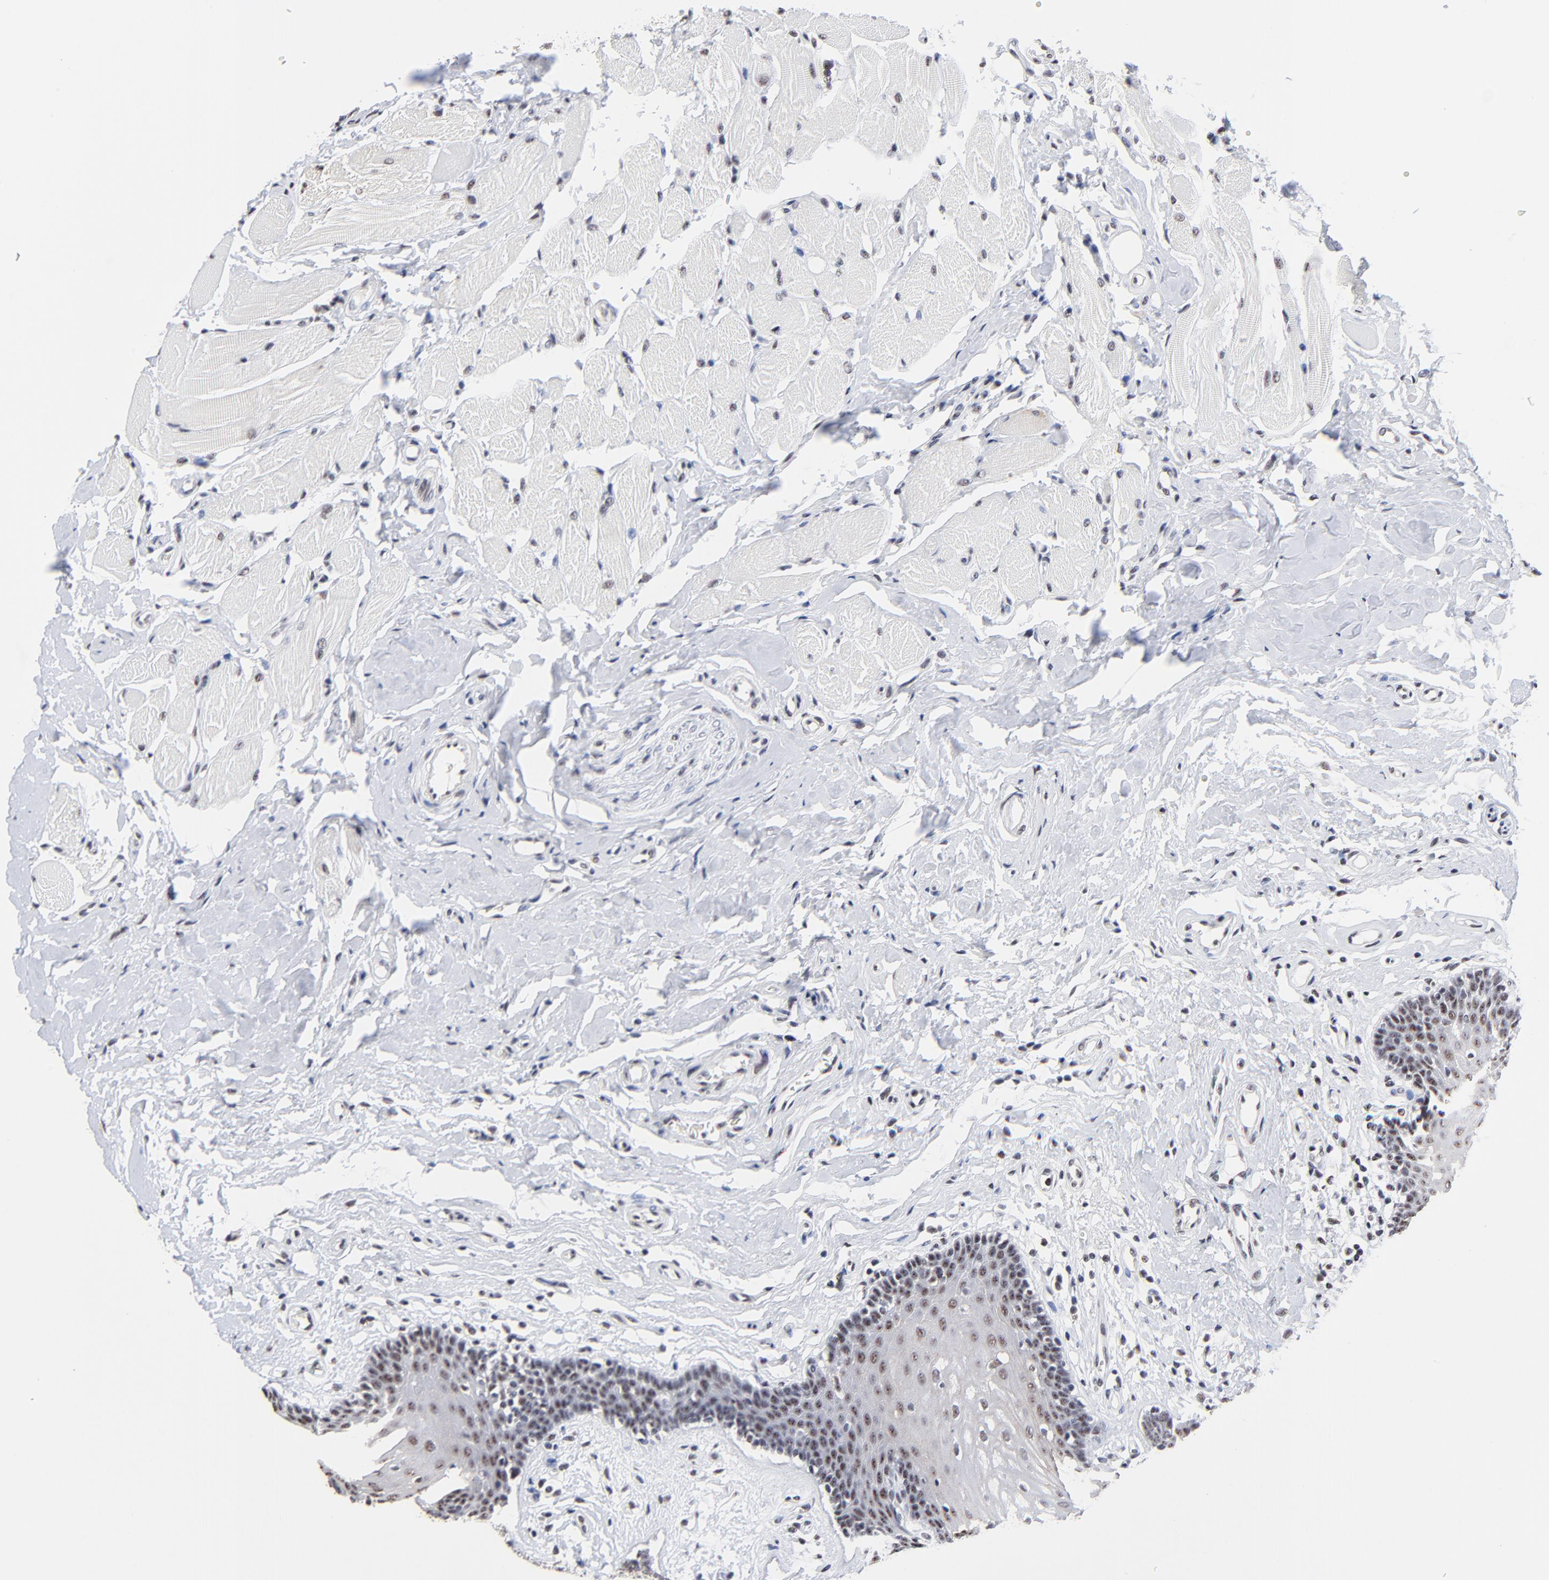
{"staining": {"intensity": "moderate", "quantity": "25%-75%", "location": "nuclear"}, "tissue": "oral mucosa", "cell_type": "Squamous epithelial cells", "image_type": "normal", "snomed": [{"axis": "morphology", "description": "Normal tissue, NOS"}, {"axis": "topography", "description": "Oral tissue"}], "caption": "Protein expression analysis of benign human oral mucosa reveals moderate nuclear staining in about 25%-75% of squamous epithelial cells. (Brightfield microscopy of DAB IHC at high magnification).", "gene": "MBD4", "patient": {"sex": "male", "age": 62}}